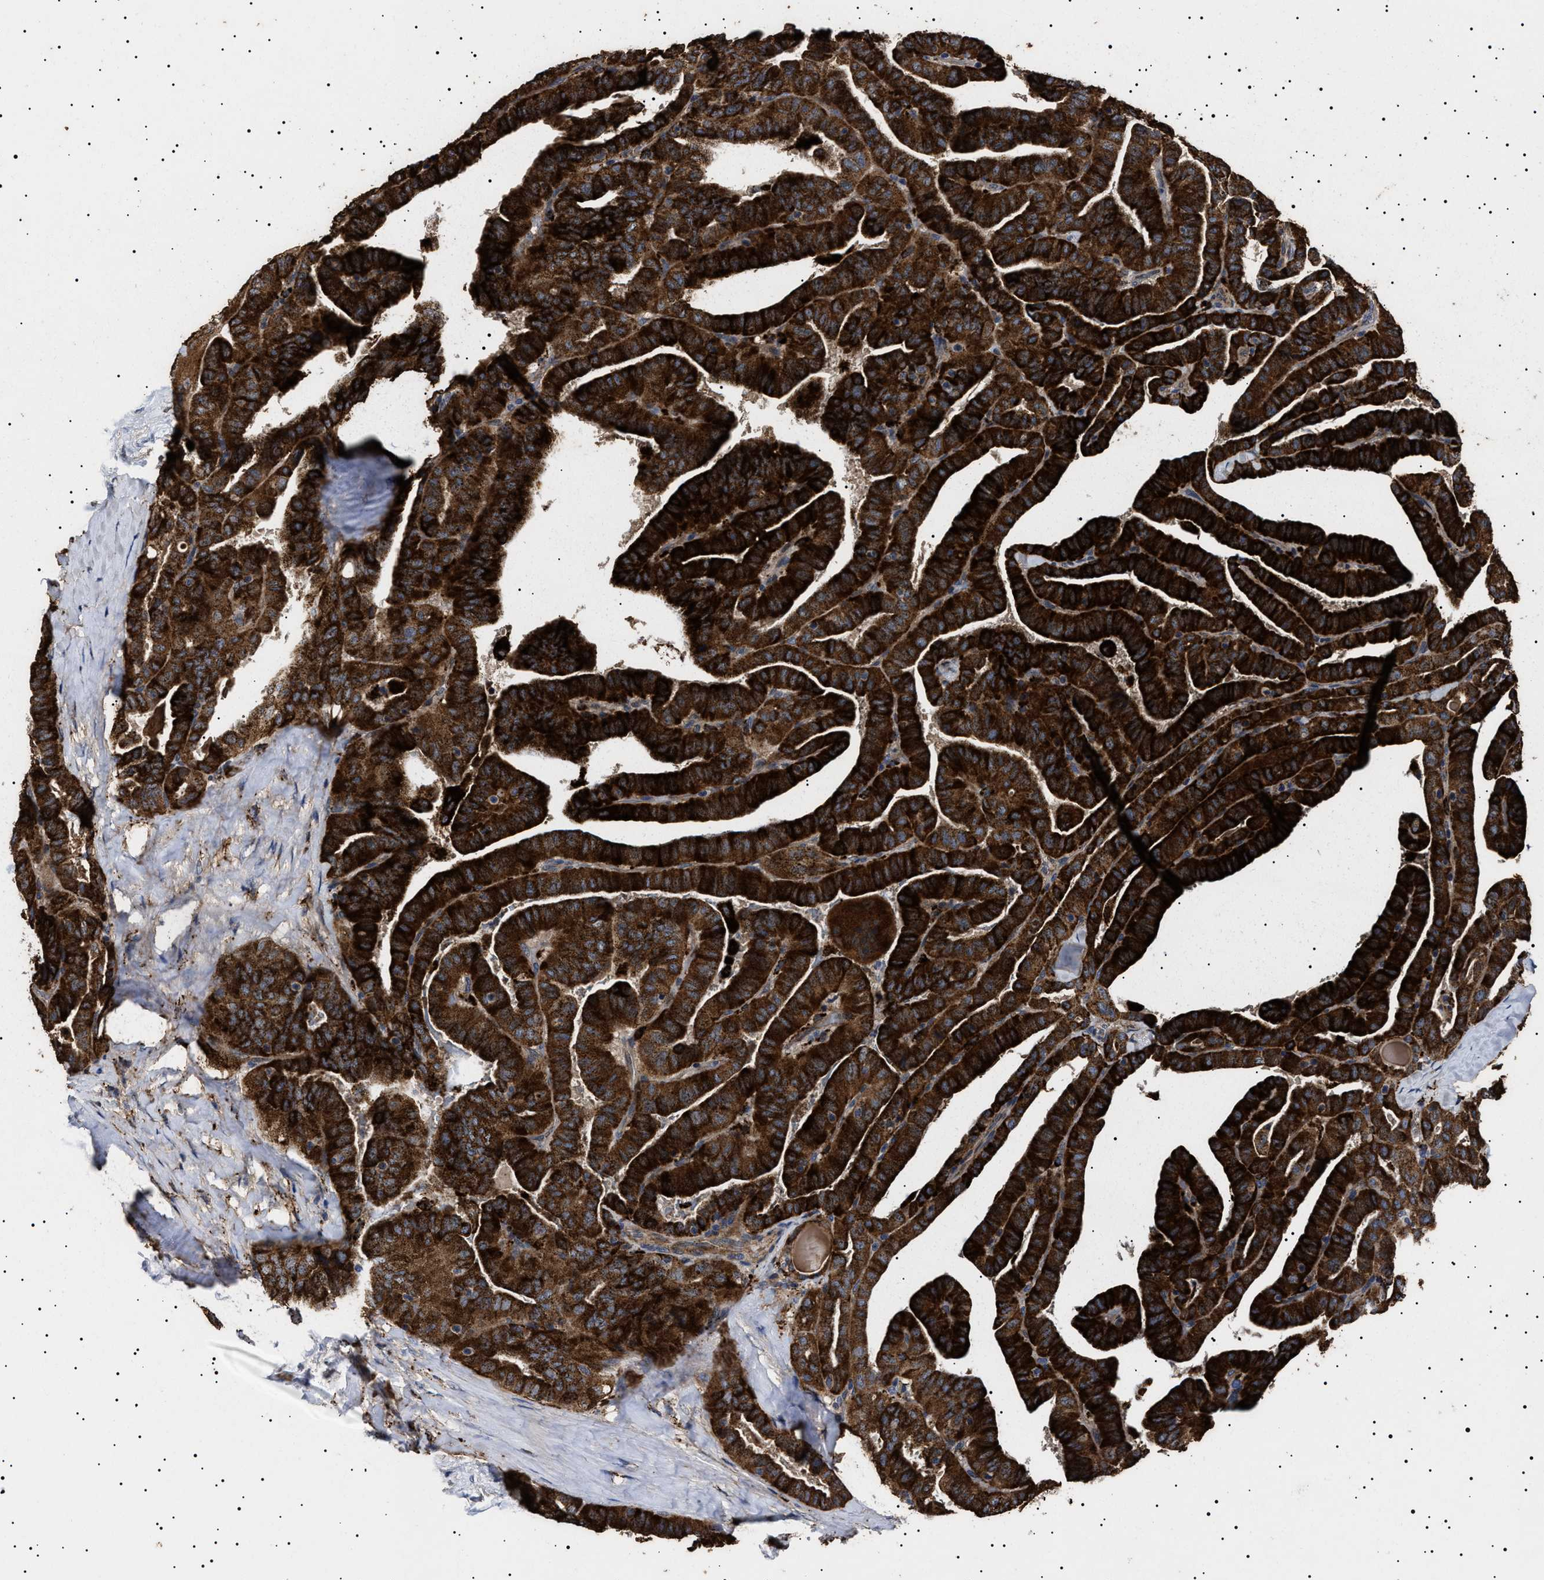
{"staining": {"intensity": "strong", "quantity": ">75%", "location": "cytoplasmic/membranous"}, "tissue": "thyroid cancer", "cell_type": "Tumor cells", "image_type": "cancer", "snomed": [{"axis": "morphology", "description": "Papillary adenocarcinoma, NOS"}, {"axis": "topography", "description": "Thyroid gland"}], "caption": "Thyroid cancer stained for a protein exhibits strong cytoplasmic/membranous positivity in tumor cells.", "gene": "RAB34", "patient": {"sex": "male", "age": 77}}